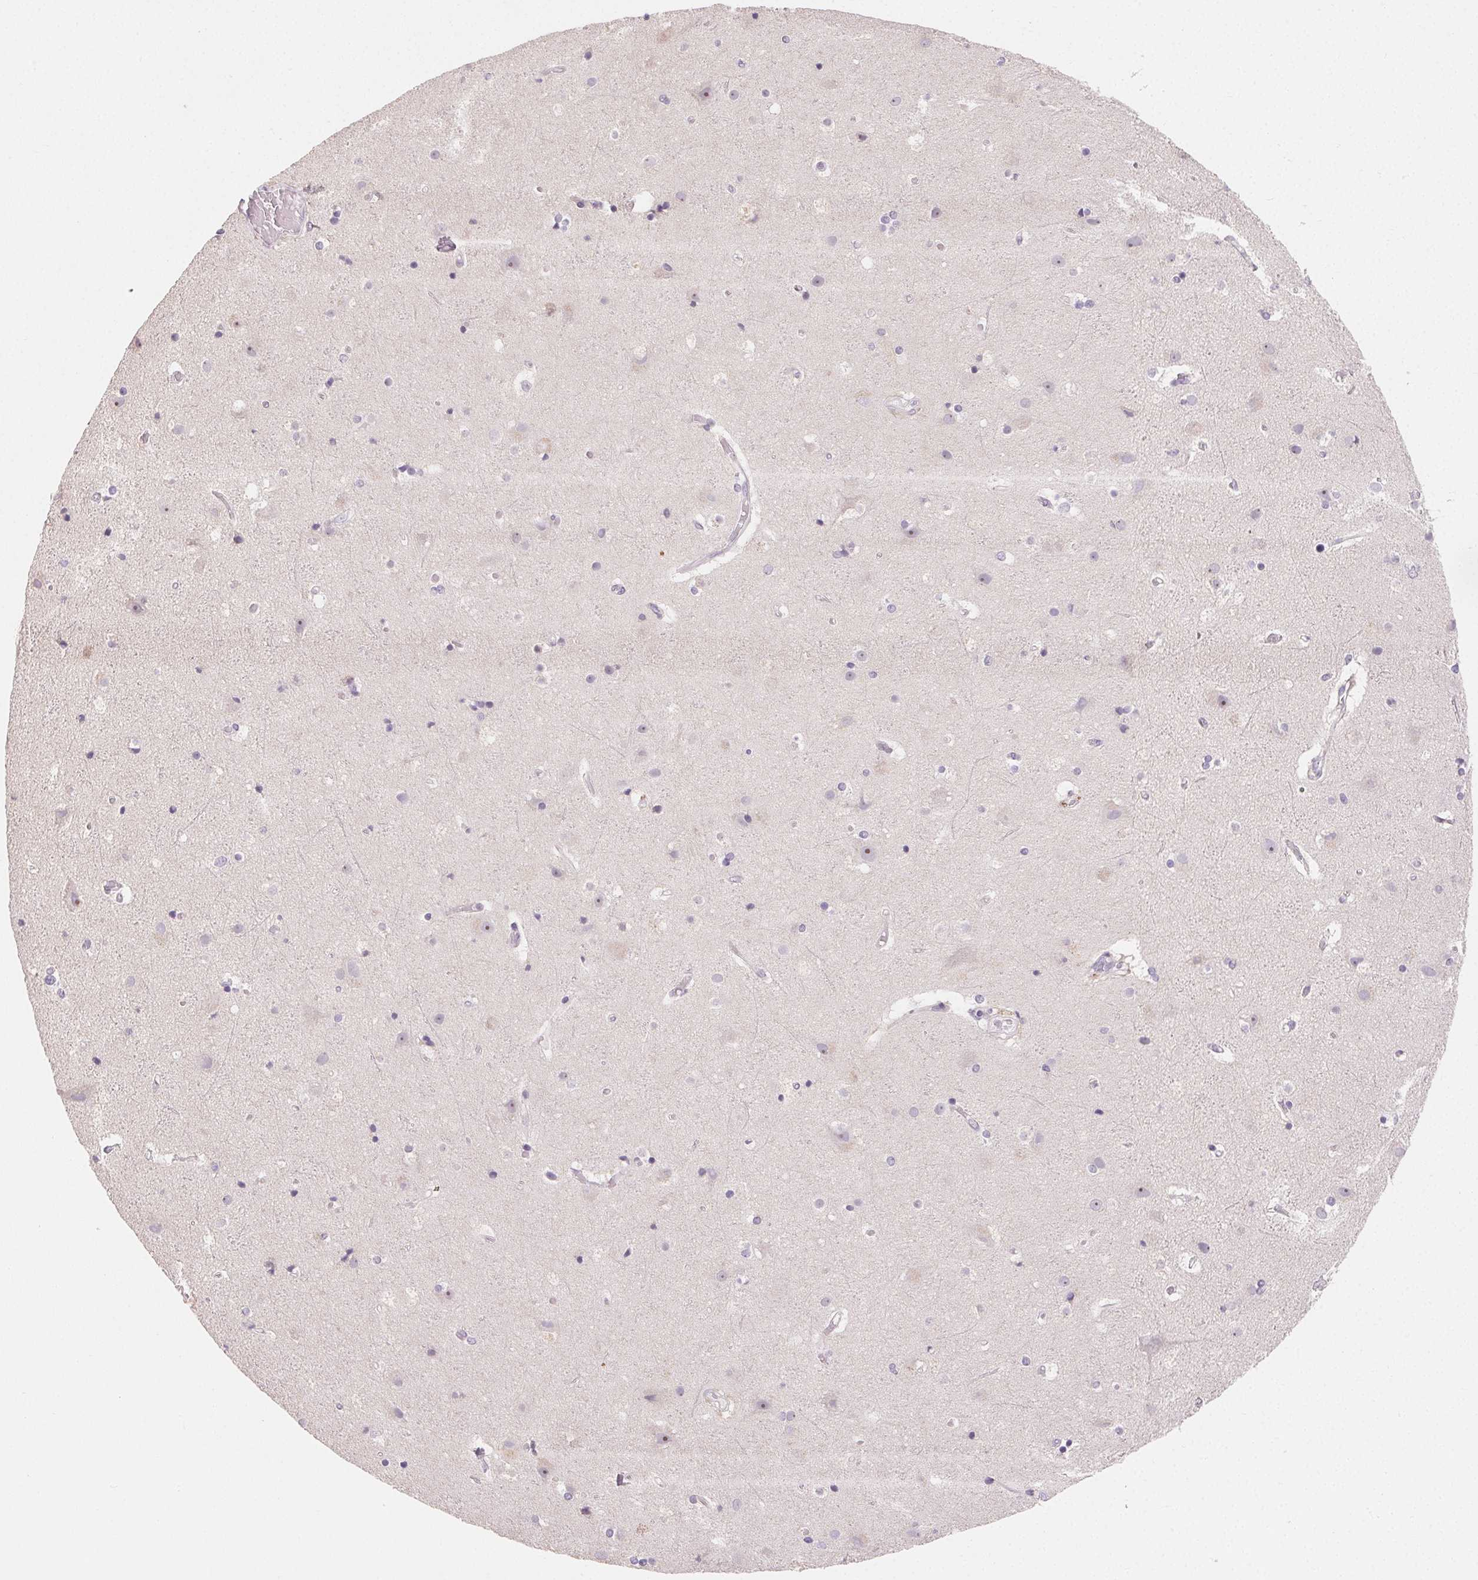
{"staining": {"intensity": "negative", "quantity": "none", "location": "none"}, "tissue": "cerebral cortex", "cell_type": "Endothelial cells", "image_type": "normal", "snomed": [{"axis": "morphology", "description": "Normal tissue, NOS"}, {"axis": "topography", "description": "Cerebral cortex"}], "caption": "Normal cerebral cortex was stained to show a protein in brown. There is no significant positivity in endothelial cells.", "gene": "MYBL1", "patient": {"sex": "female", "age": 52}}